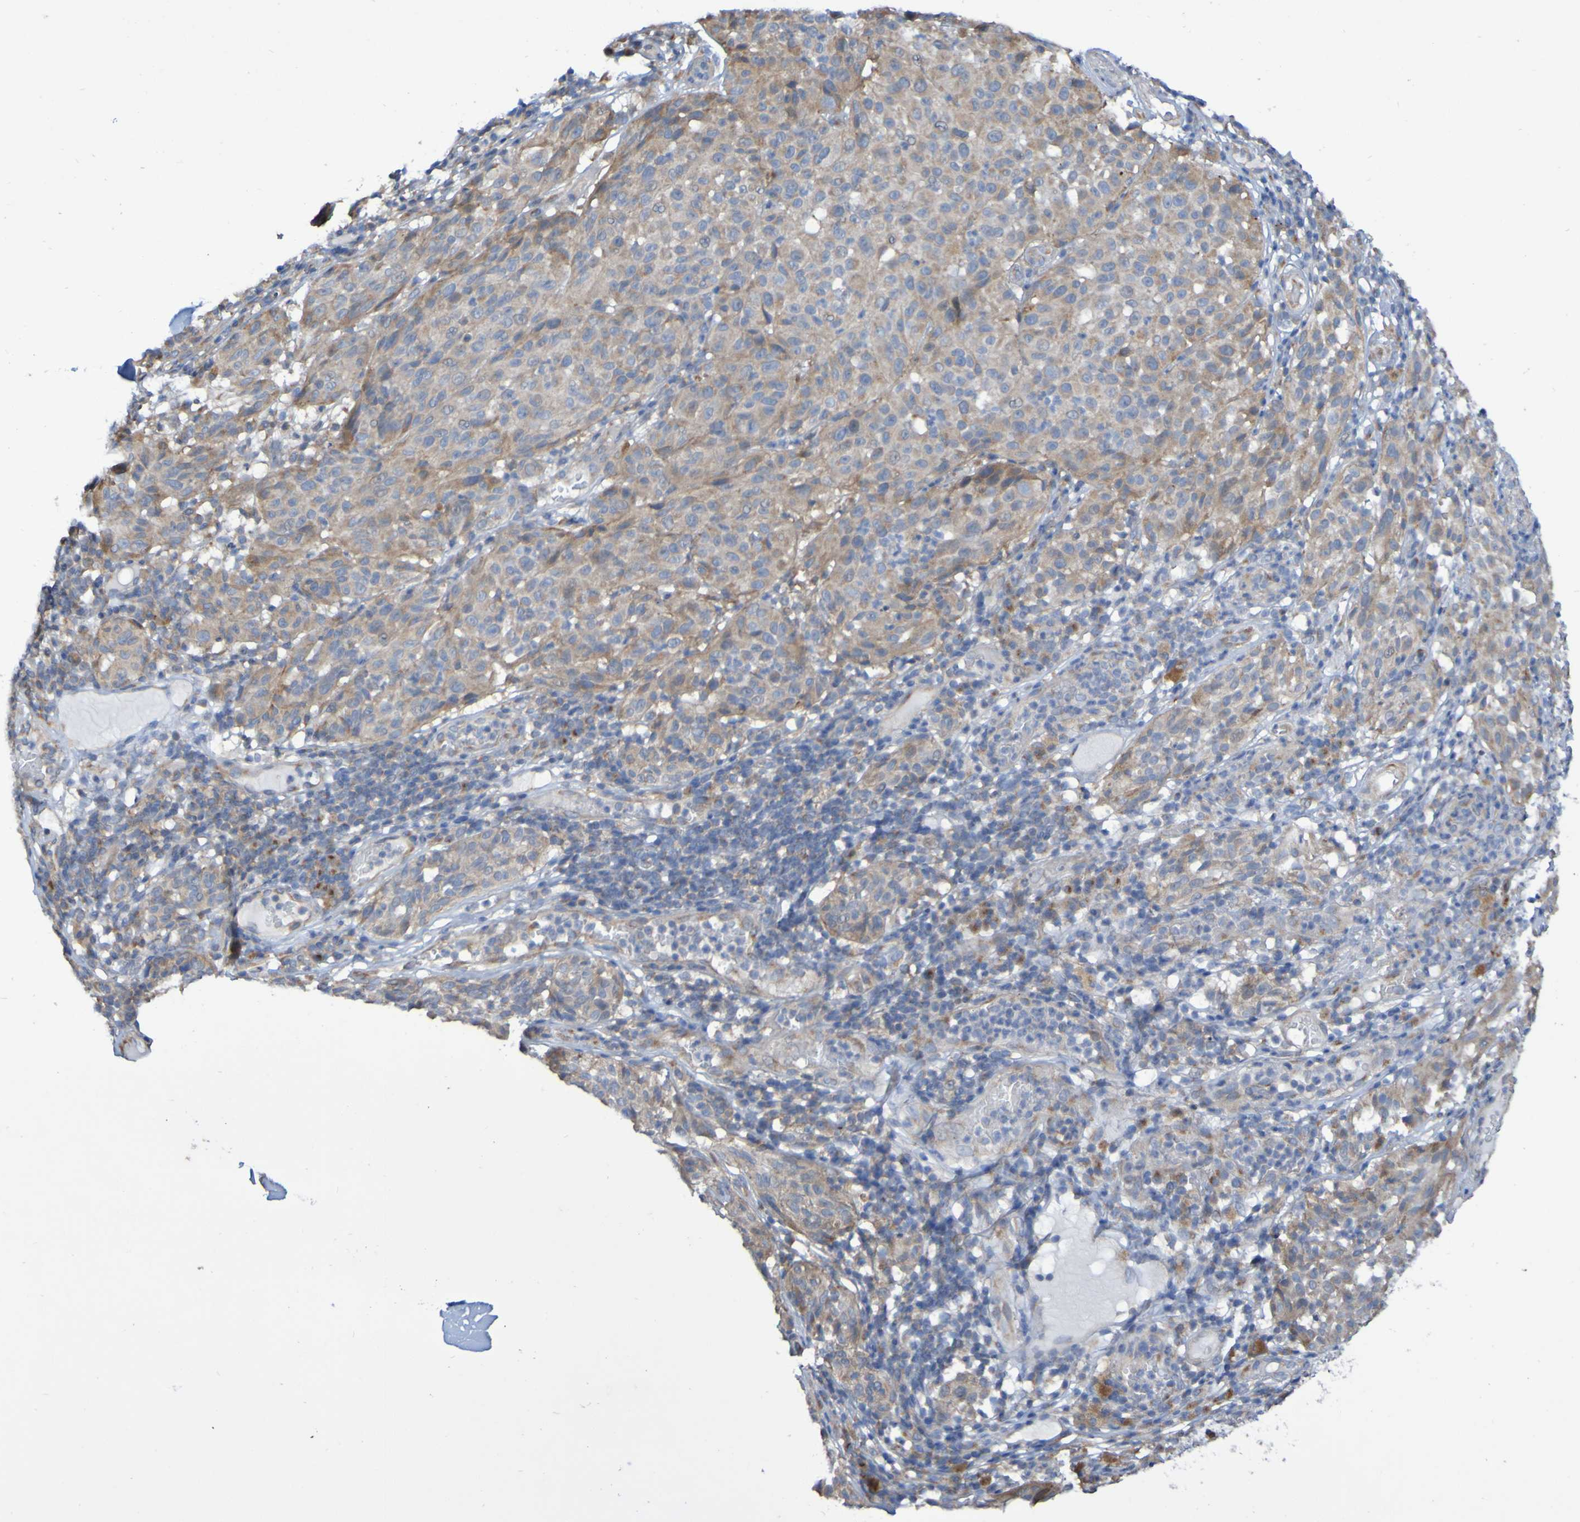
{"staining": {"intensity": "moderate", "quantity": ">75%", "location": "cytoplasmic/membranous"}, "tissue": "melanoma", "cell_type": "Tumor cells", "image_type": "cancer", "snomed": [{"axis": "morphology", "description": "Malignant melanoma, NOS"}, {"axis": "topography", "description": "Skin"}], "caption": "Melanoma stained with DAB immunohistochemistry reveals medium levels of moderate cytoplasmic/membranous expression in approximately >75% of tumor cells. The staining is performed using DAB brown chromogen to label protein expression. The nuclei are counter-stained blue using hematoxylin.", "gene": "LMBRD2", "patient": {"sex": "female", "age": 46}}